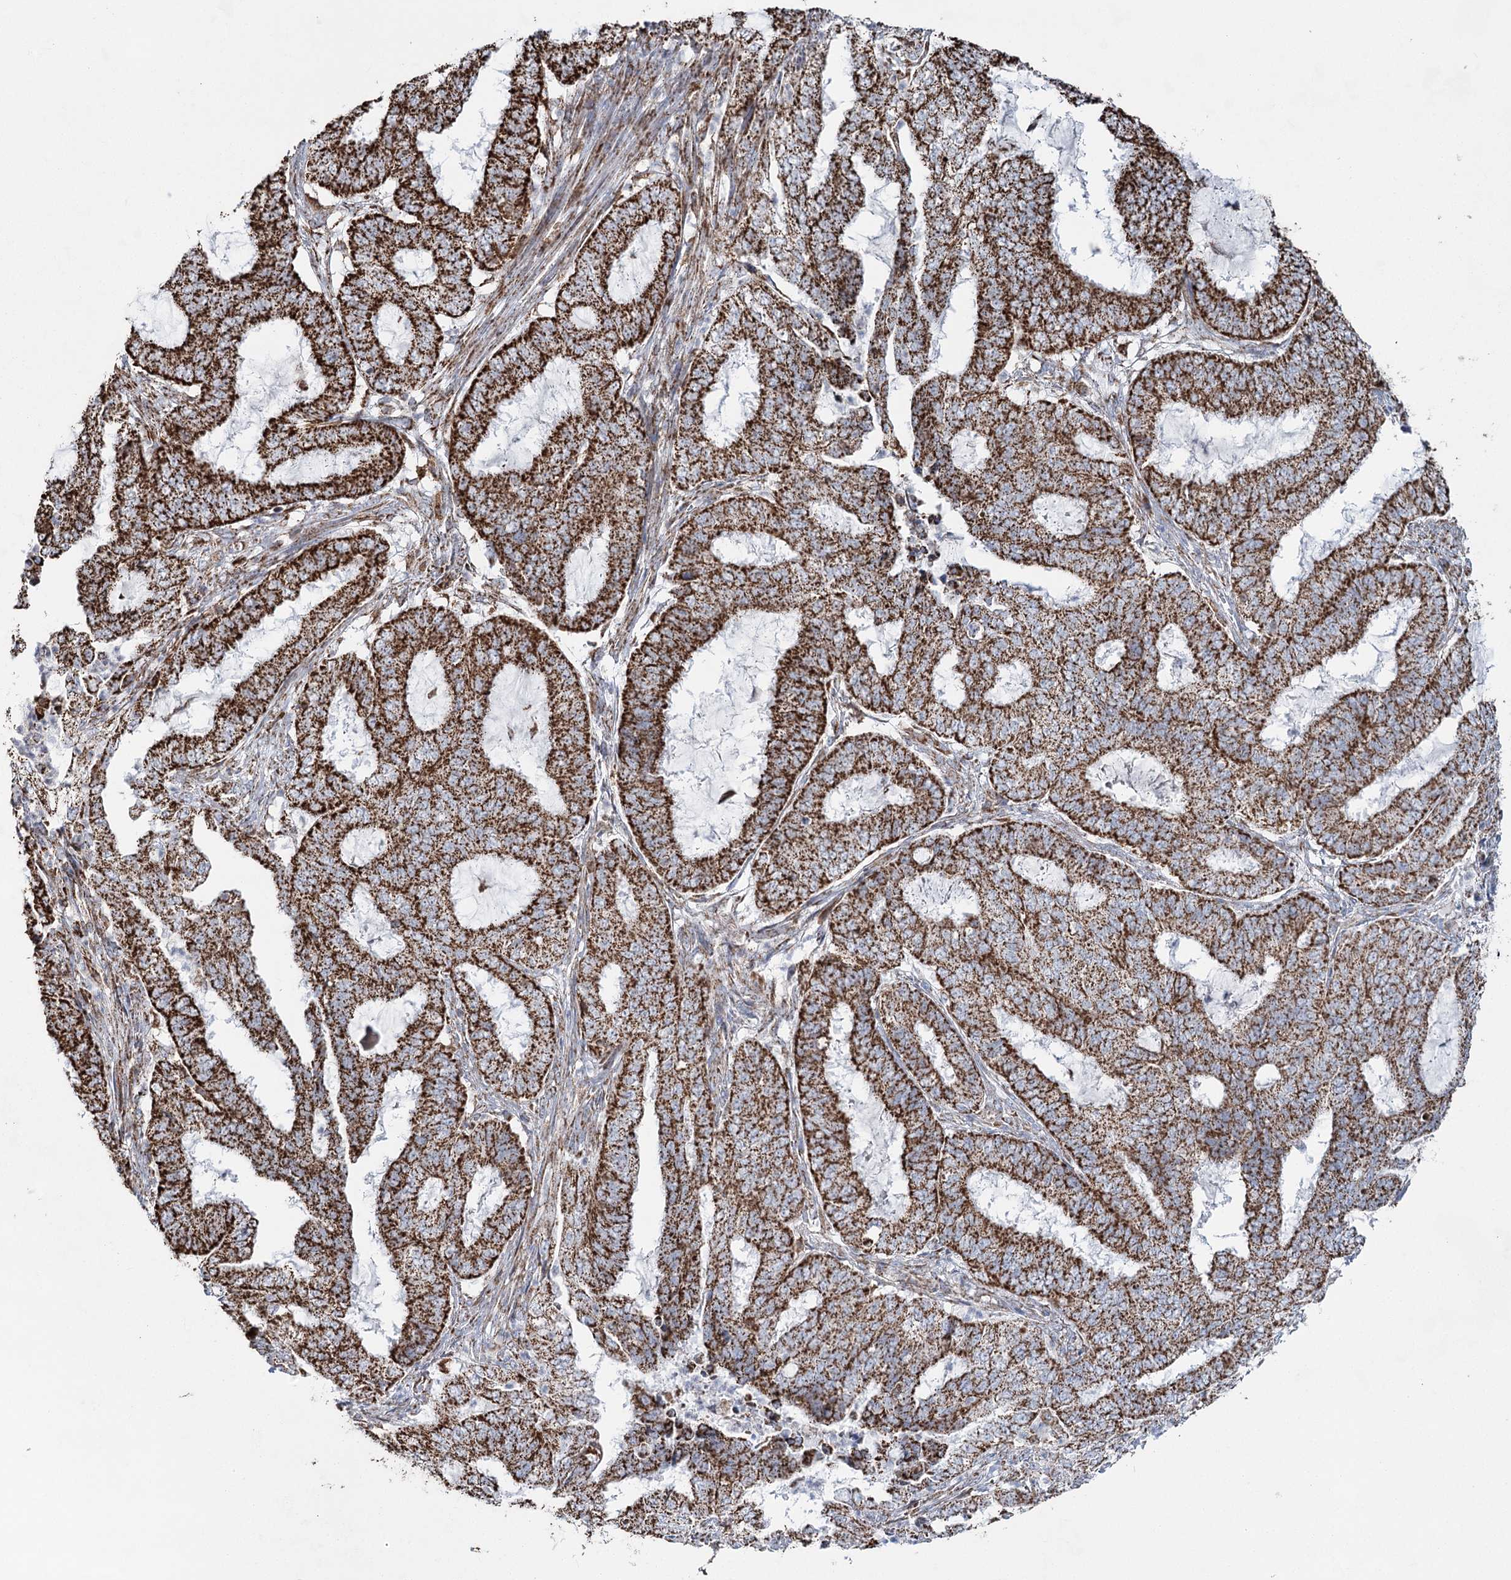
{"staining": {"intensity": "strong", "quantity": ">75%", "location": "cytoplasmic/membranous"}, "tissue": "endometrial cancer", "cell_type": "Tumor cells", "image_type": "cancer", "snomed": [{"axis": "morphology", "description": "Adenocarcinoma, NOS"}, {"axis": "topography", "description": "Endometrium"}], "caption": "A photomicrograph showing strong cytoplasmic/membranous staining in about >75% of tumor cells in endometrial adenocarcinoma, as visualized by brown immunohistochemical staining.", "gene": "CWF19L1", "patient": {"sex": "female", "age": 51}}